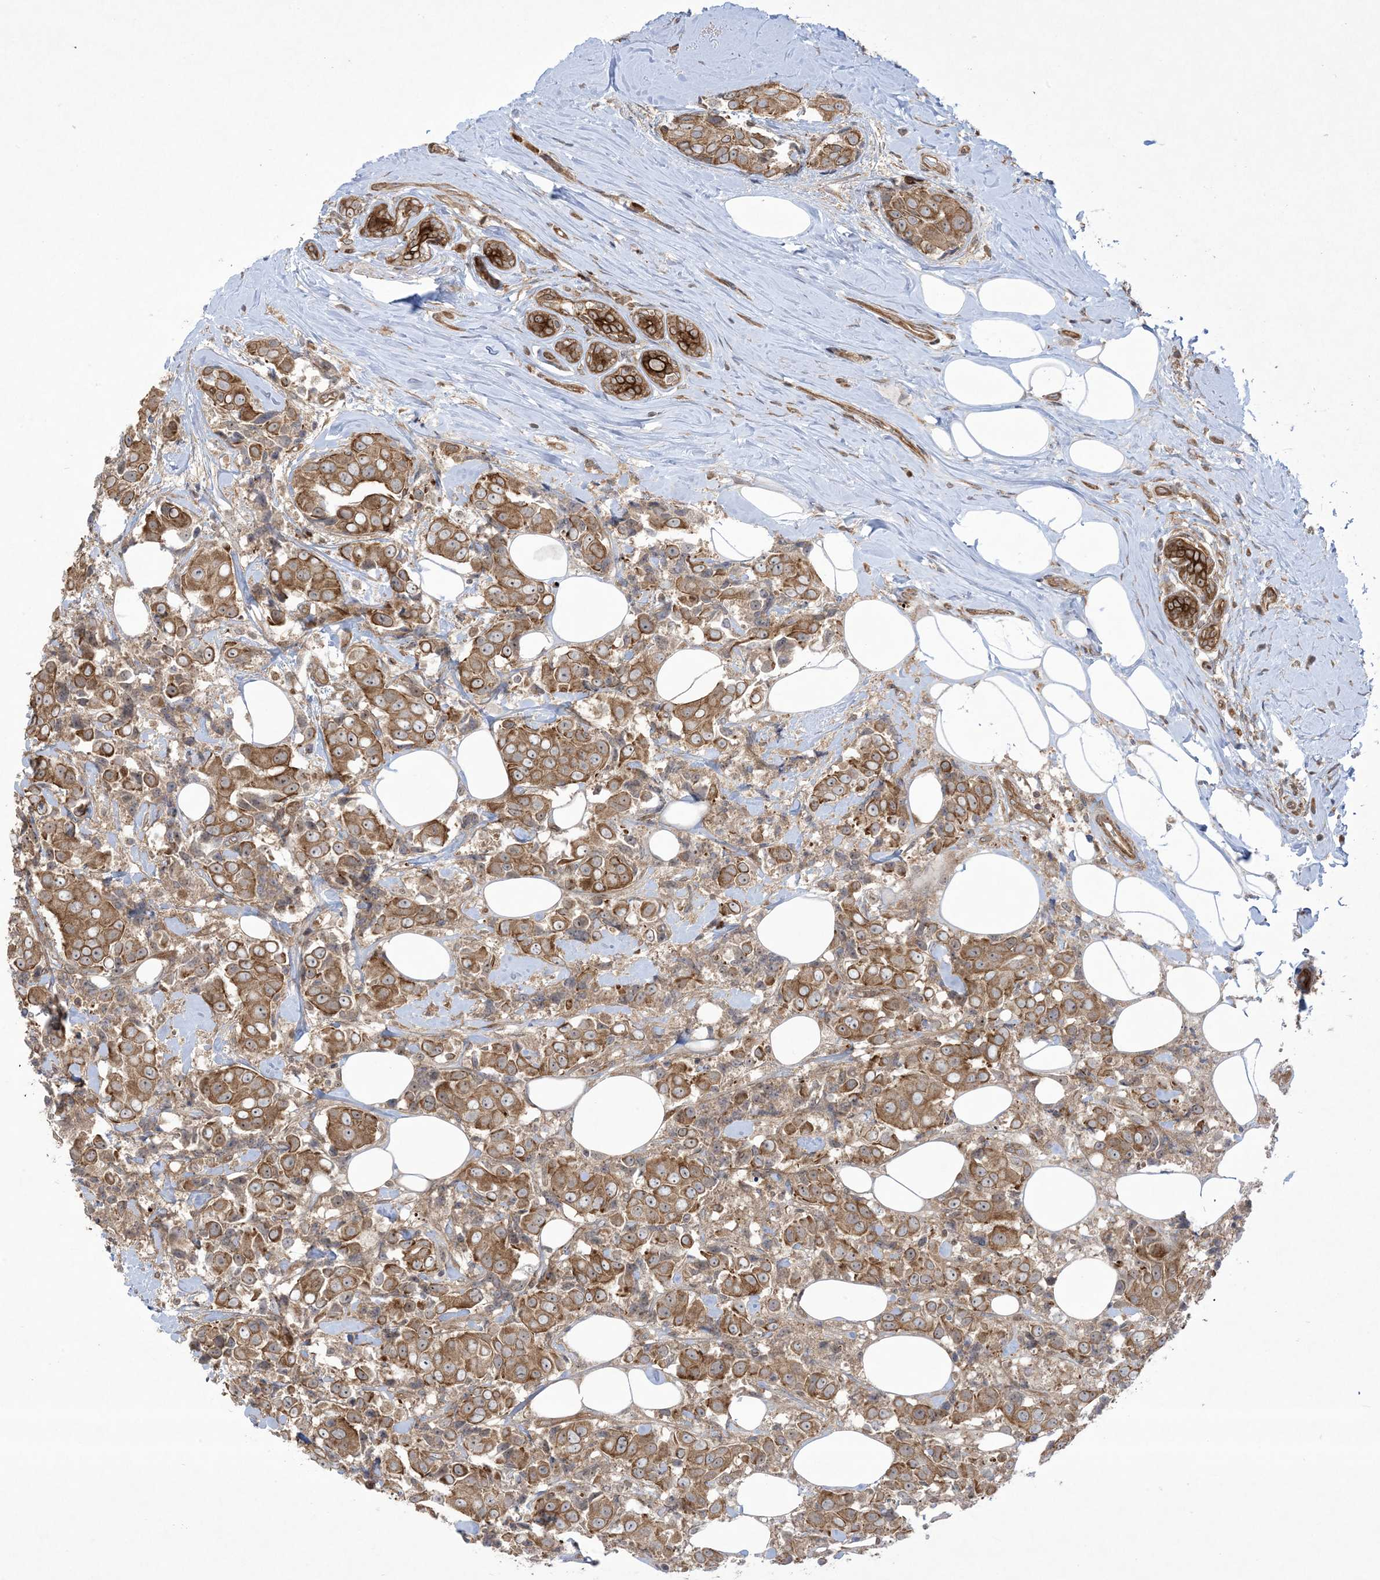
{"staining": {"intensity": "moderate", "quantity": ">75%", "location": "cytoplasmic/membranous,nuclear"}, "tissue": "breast cancer", "cell_type": "Tumor cells", "image_type": "cancer", "snomed": [{"axis": "morphology", "description": "Normal tissue, NOS"}, {"axis": "morphology", "description": "Duct carcinoma"}, {"axis": "topography", "description": "Breast"}], "caption": "Protein staining by IHC displays moderate cytoplasmic/membranous and nuclear expression in approximately >75% of tumor cells in breast infiltrating ductal carcinoma. Using DAB (brown) and hematoxylin (blue) stains, captured at high magnification using brightfield microscopy.", "gene": "SOGA3", "patient": {"sex": "female", "age": 39}}